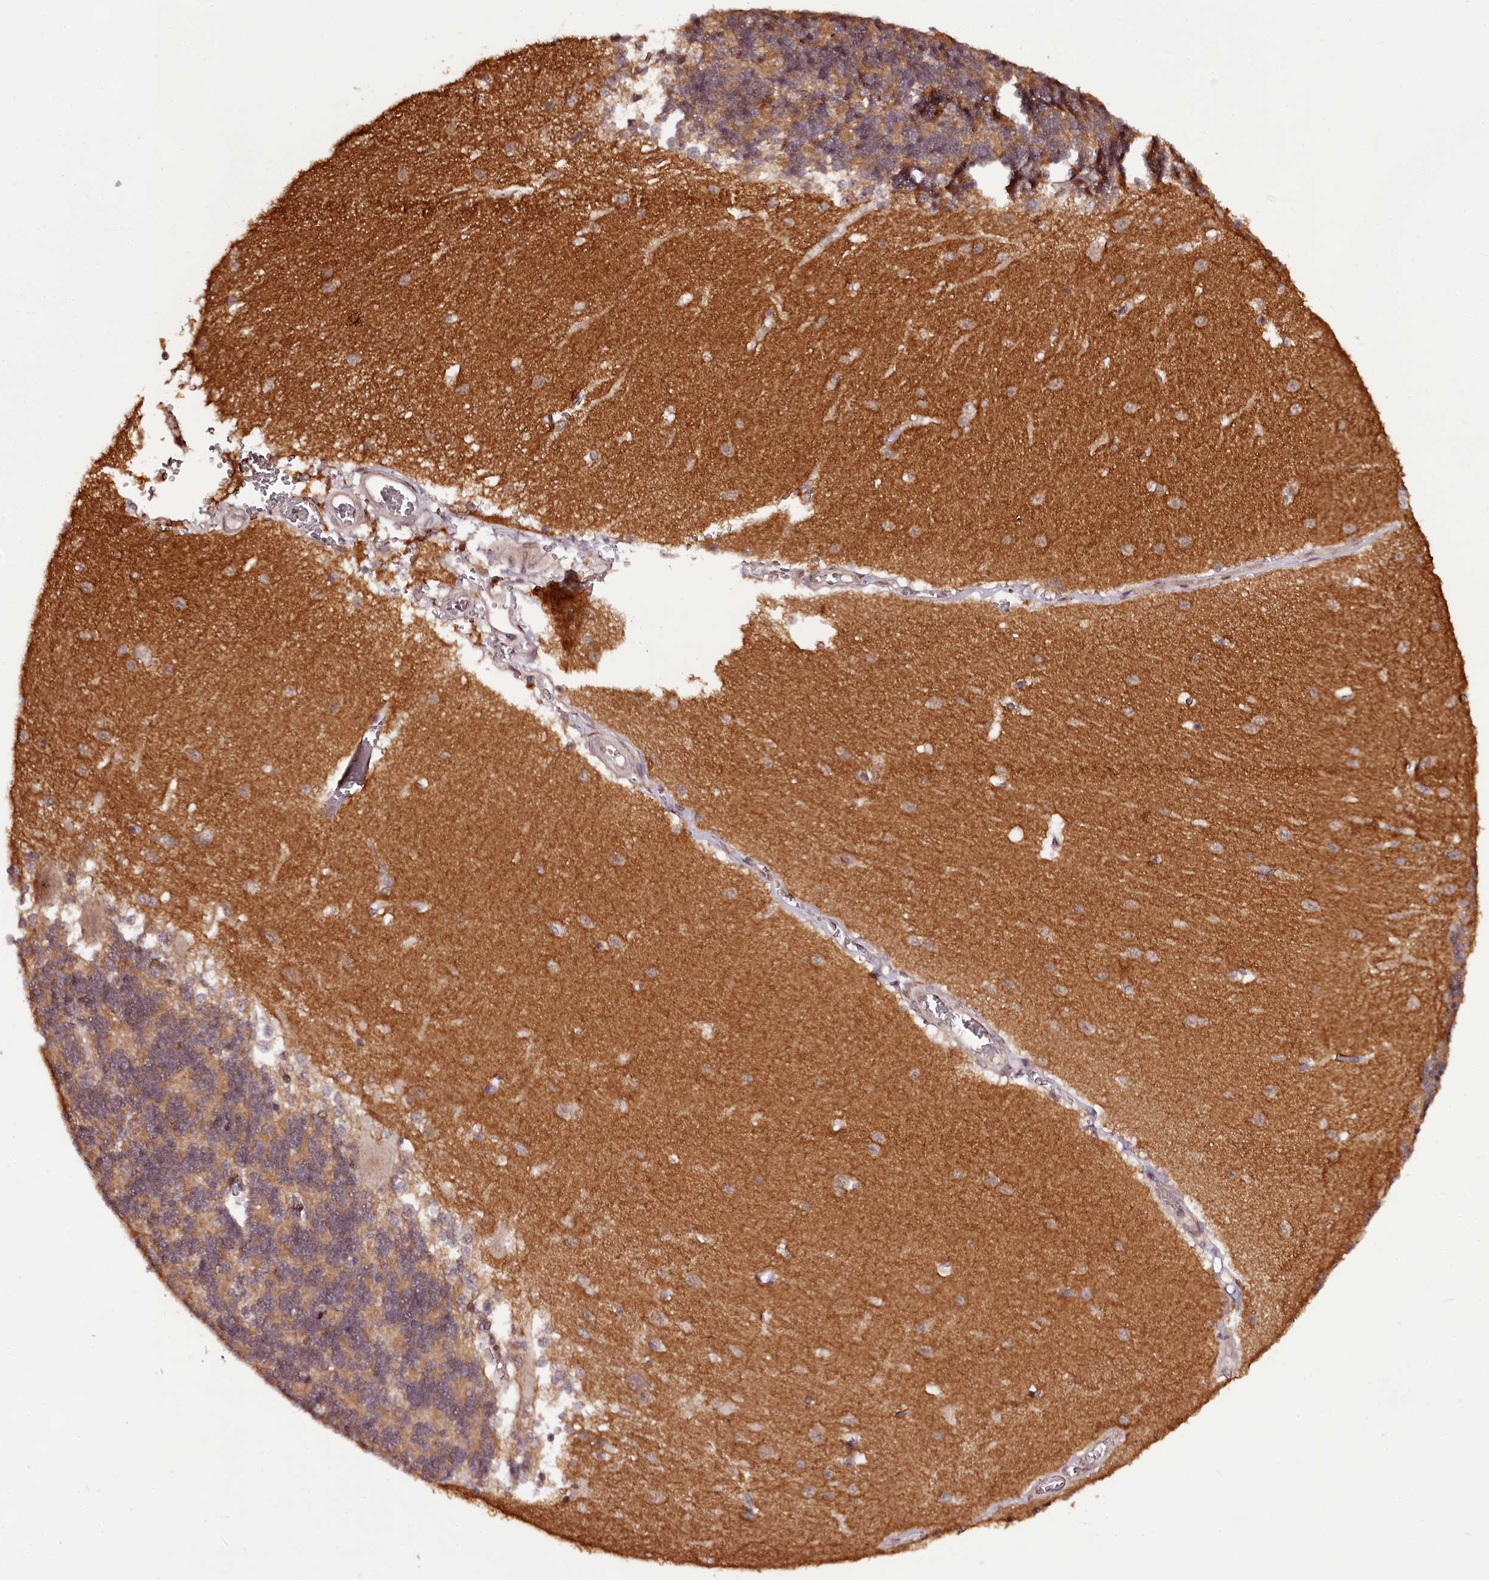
{"staining": {"intensity": "moderate", "quantity": "25%-75%", "location": "cytoplasmic/membranous"}, "tissue": "cerebellum", "cell_type": "Cells in granular layer", "image_type": "normal", "snomed": [{"axis": "morphology", "description": "Normal tissue, NOS"}, {"axis": "topography", "description": "Cerebellum"}], "caption": "A high-resolution histopathology image shows IHC staining of normal cerebellum, which shows moderate cytoplasmic/membranous expression in about 25%-75% of cells in granular layer. Immunohistochemistry stains the protein in brown and the nuclei are stained blue.", "gene": "MAML3", "patient": {"sex": "male", "age": 37}}